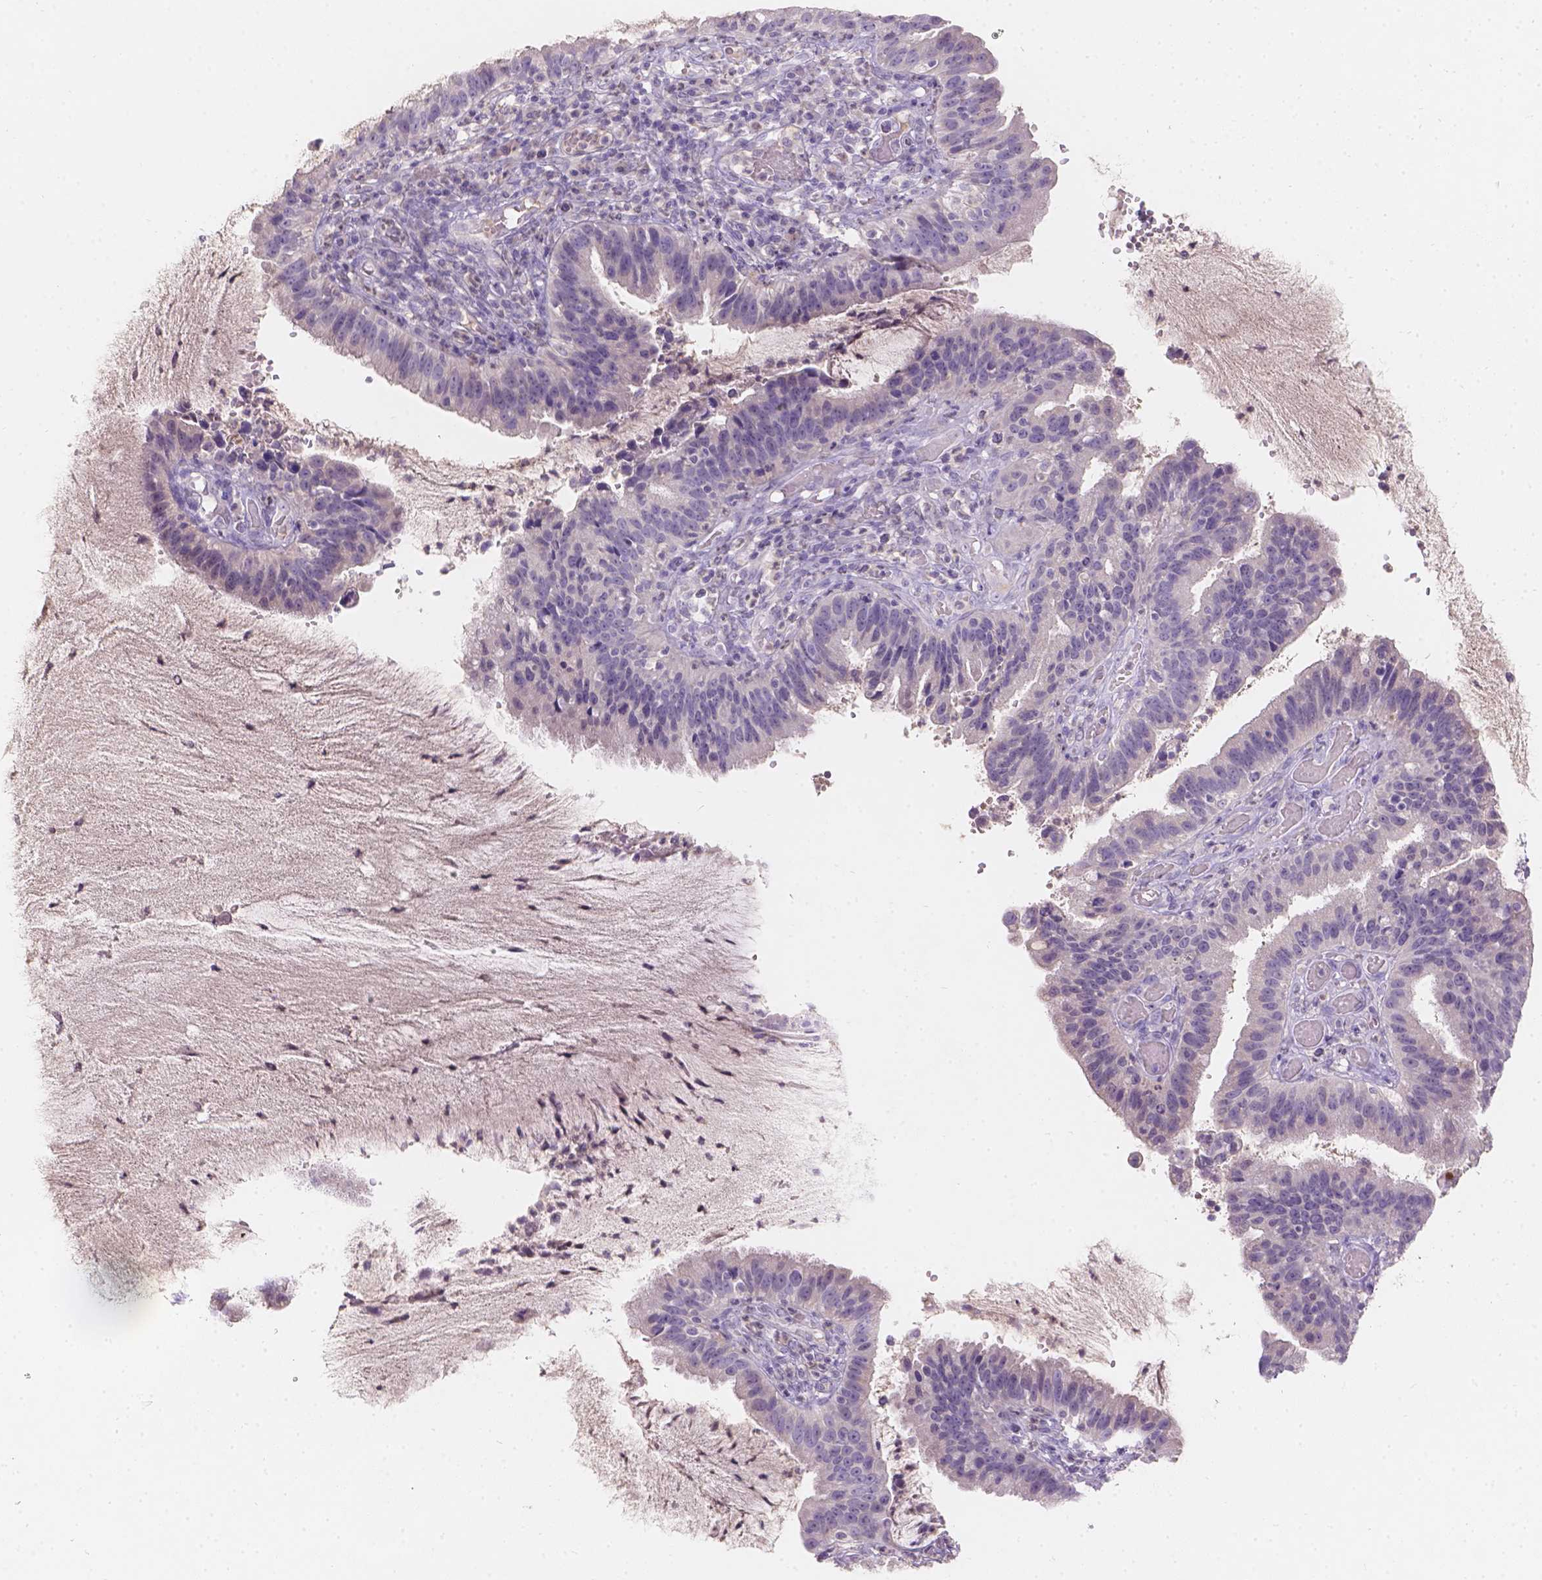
{"staining": {"intensity": "negative", "quantity": "none", "location": "none"}, "tissue": "cervical cancer", "cell_type": "Tumor cells", "image_type": "cancer", "snomed": [{"axis": "morphology", "description": "Adenocarcinoma, NOS"}, {"axis": "topography", "description": "Cervix"}], "caption": "An immunohistochemistry histopathology image of cervical adenocarcinoma is shown. There is no staining in tumor cells of cervical adenocarcinoma.", "gene": "DCAF4L1", "patient": {"sex": "female", "age": 34}}